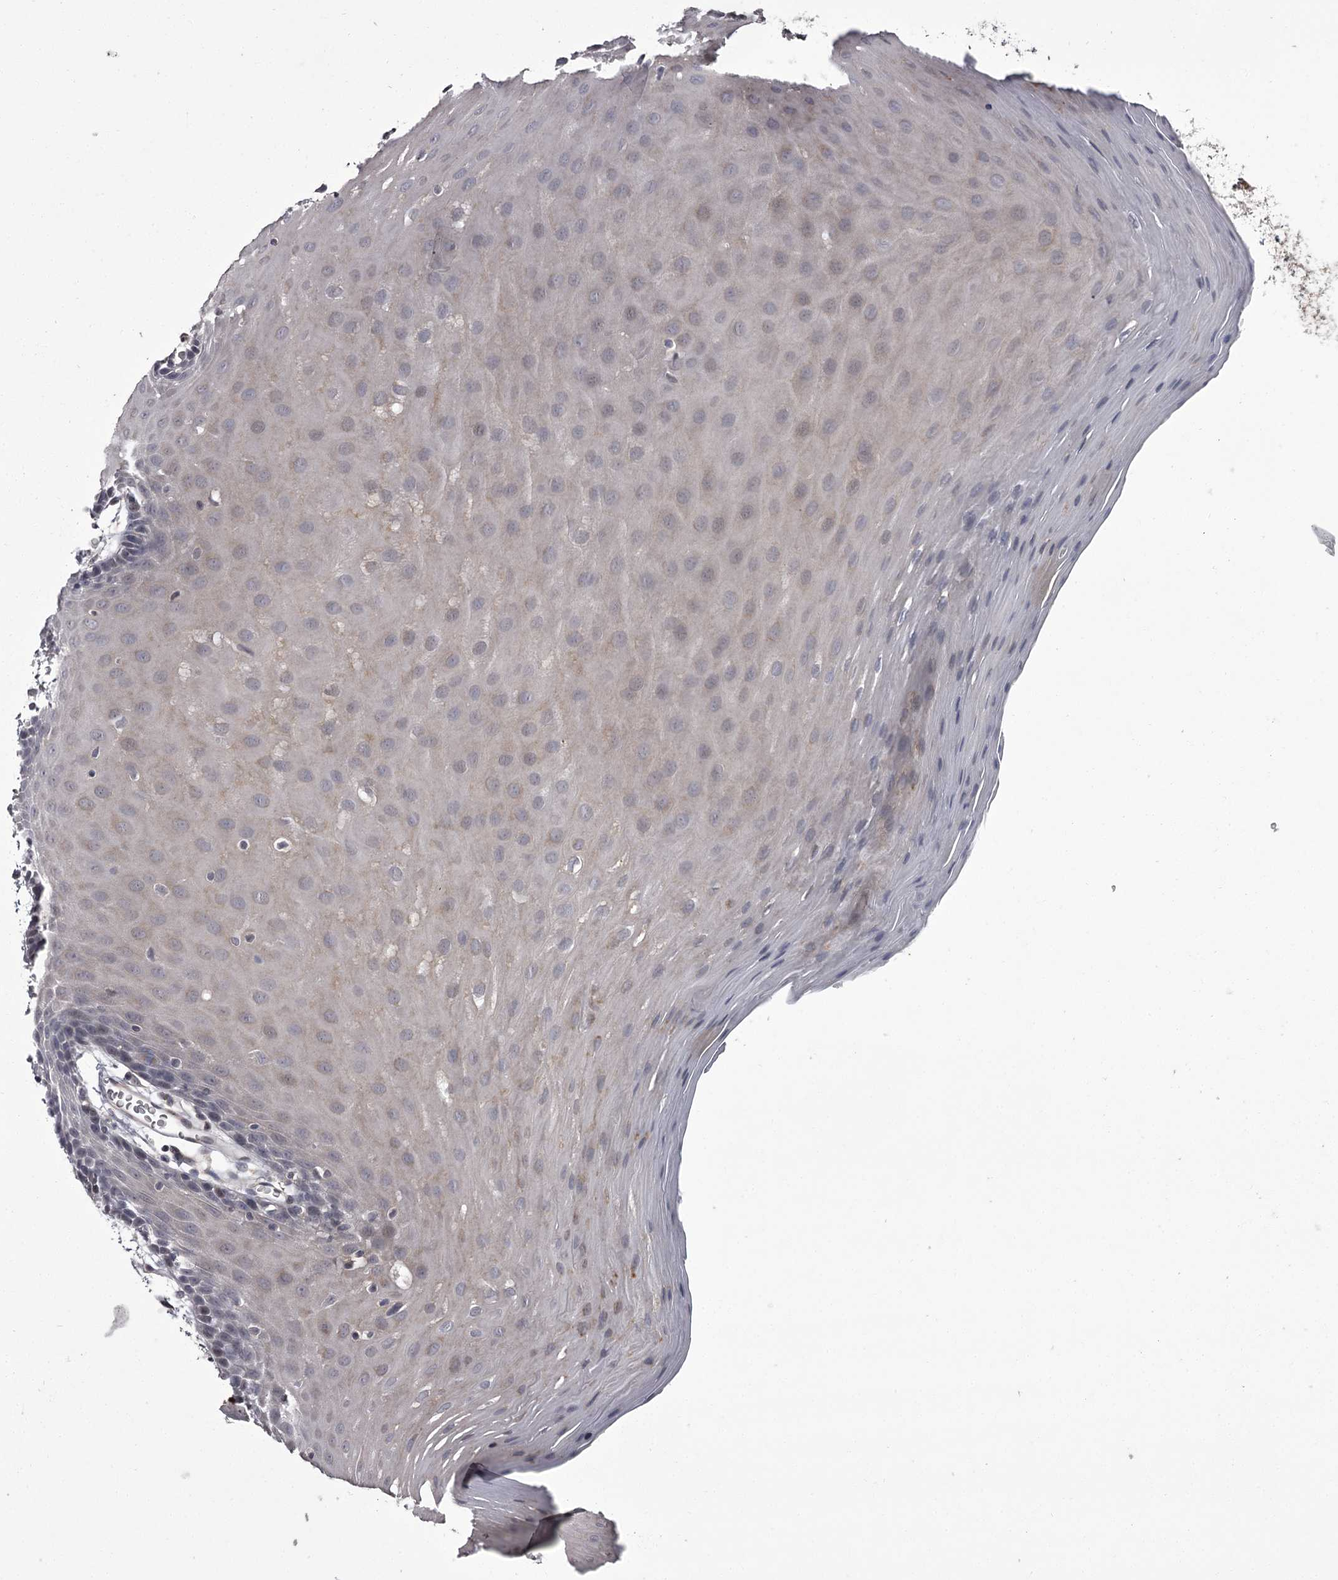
{"staining": {"intensity": "negative", "quantity": "none", "location": "none"}, "tissue": "oral mucosa", "cell_type": "Squamous epithelial cells", "image_type": "normal", "snomed": [{"axis": "morphology", "description": "Normal tissue, NOS"}, {"axis": "topography", "description": "Skeletal muscle"}, {"axis": "topography", "description": "Oral tissue"}, {"axis": "topography", "description": "Salivary gland"}, {"axis": "topography", "description": "Peripheral nerve tissue"}], "caption": "DAB (3,3'-diaminobenzidine) immunohistochemical staining of normal oral mucosa displays no significant positivity in squamous epithelial cells.", "gene": "CCDC92", "patient": {"sex": "male", "age": 54}}